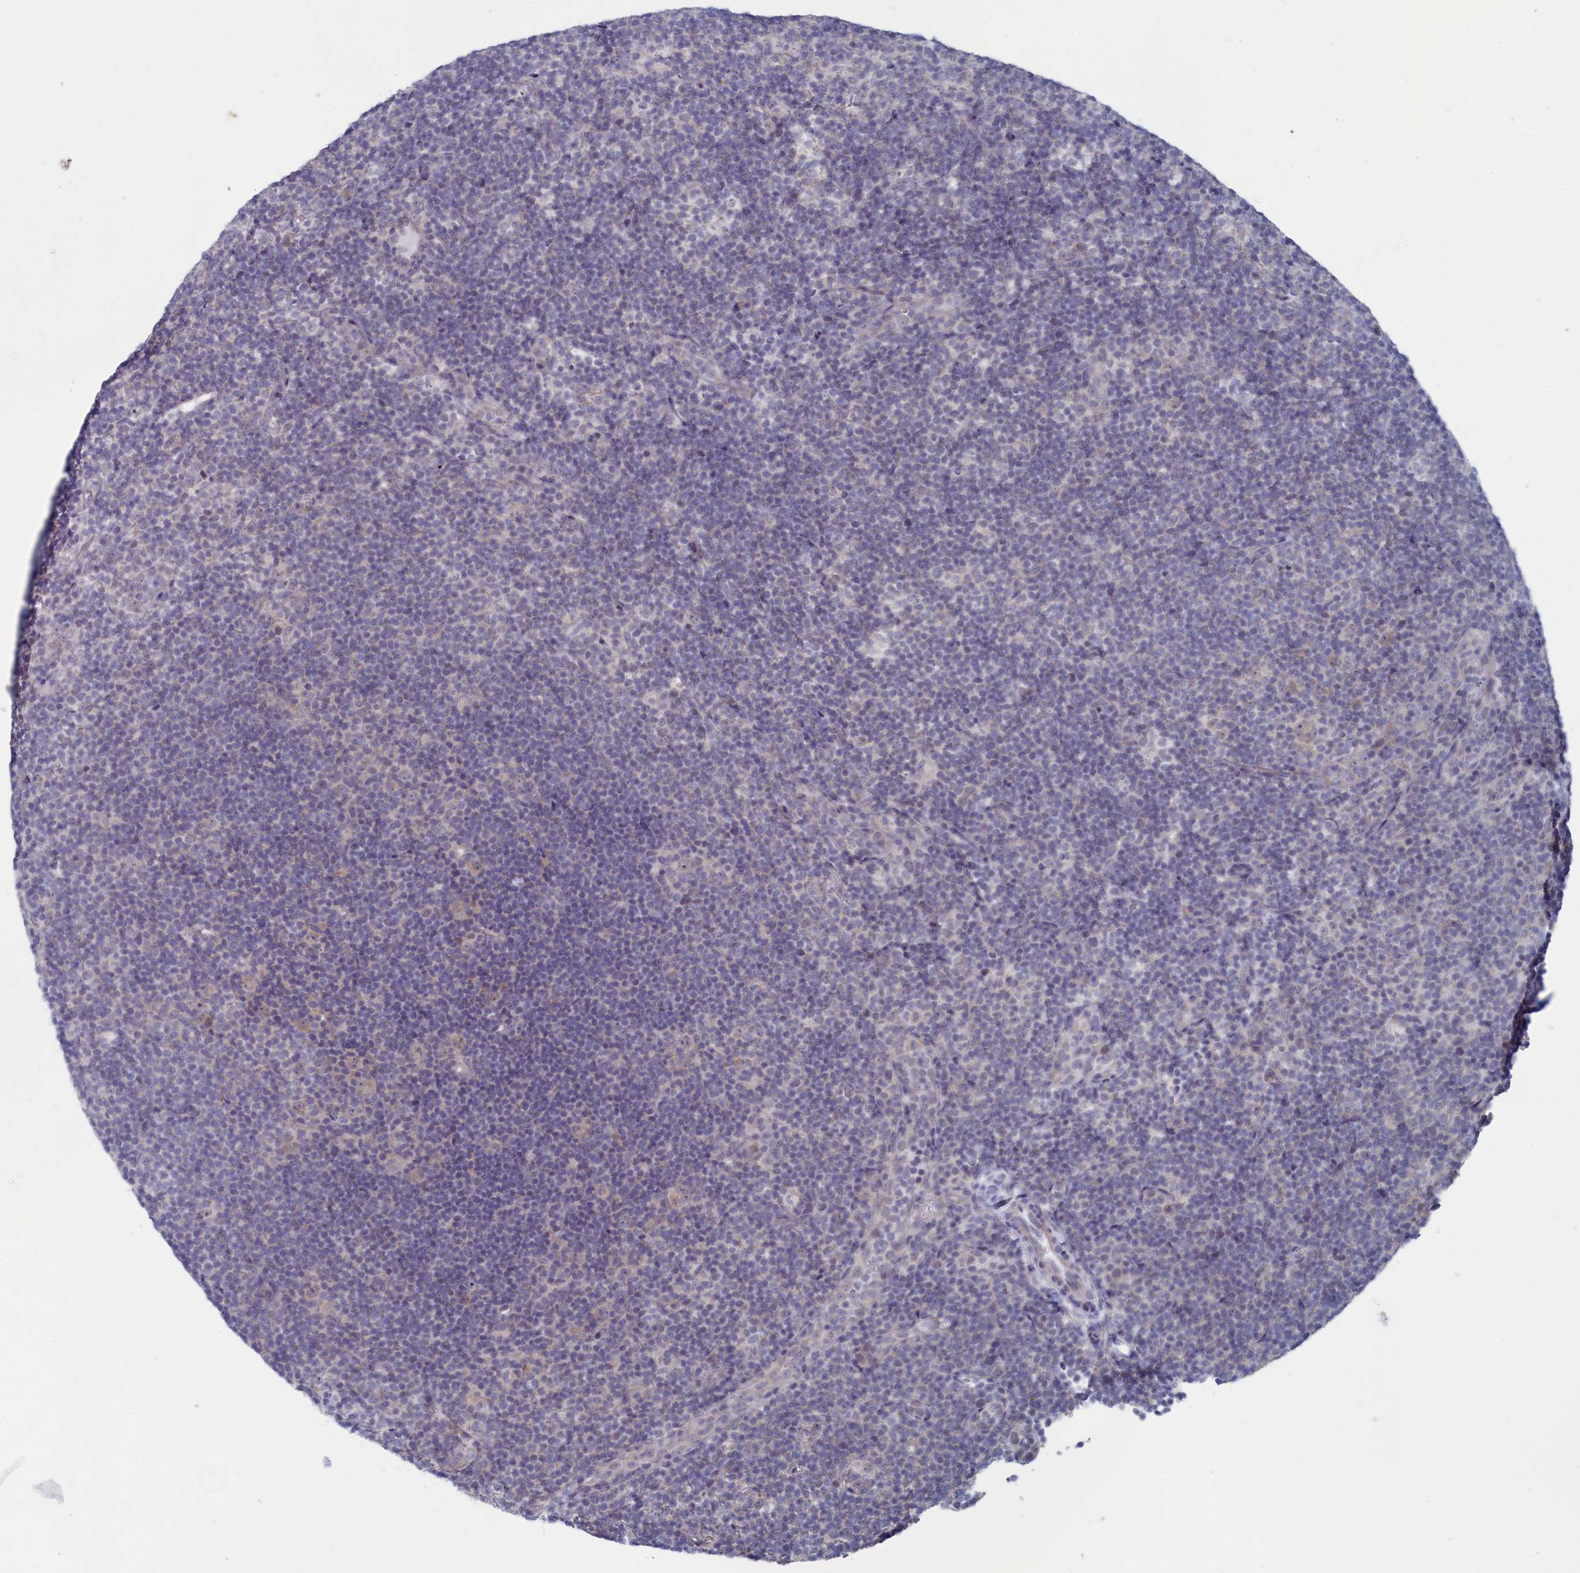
{"staining": {"intensity": "negative", "quantity": "none", "location": "none"}, "tissue": "lymphoma", "cell_type": "Tumor cells", "image_type": "cancer", "snomed": [{"axis": "morphology", "description": "Hodgkin's disease, NOS"}, {"axis": "topography", "description": "Lymph node"}], "caption": "Tumor cells show no significant expression in lymphoma.", "gene": "WDR76", "patient": {"sex": "female", "age": 57}}